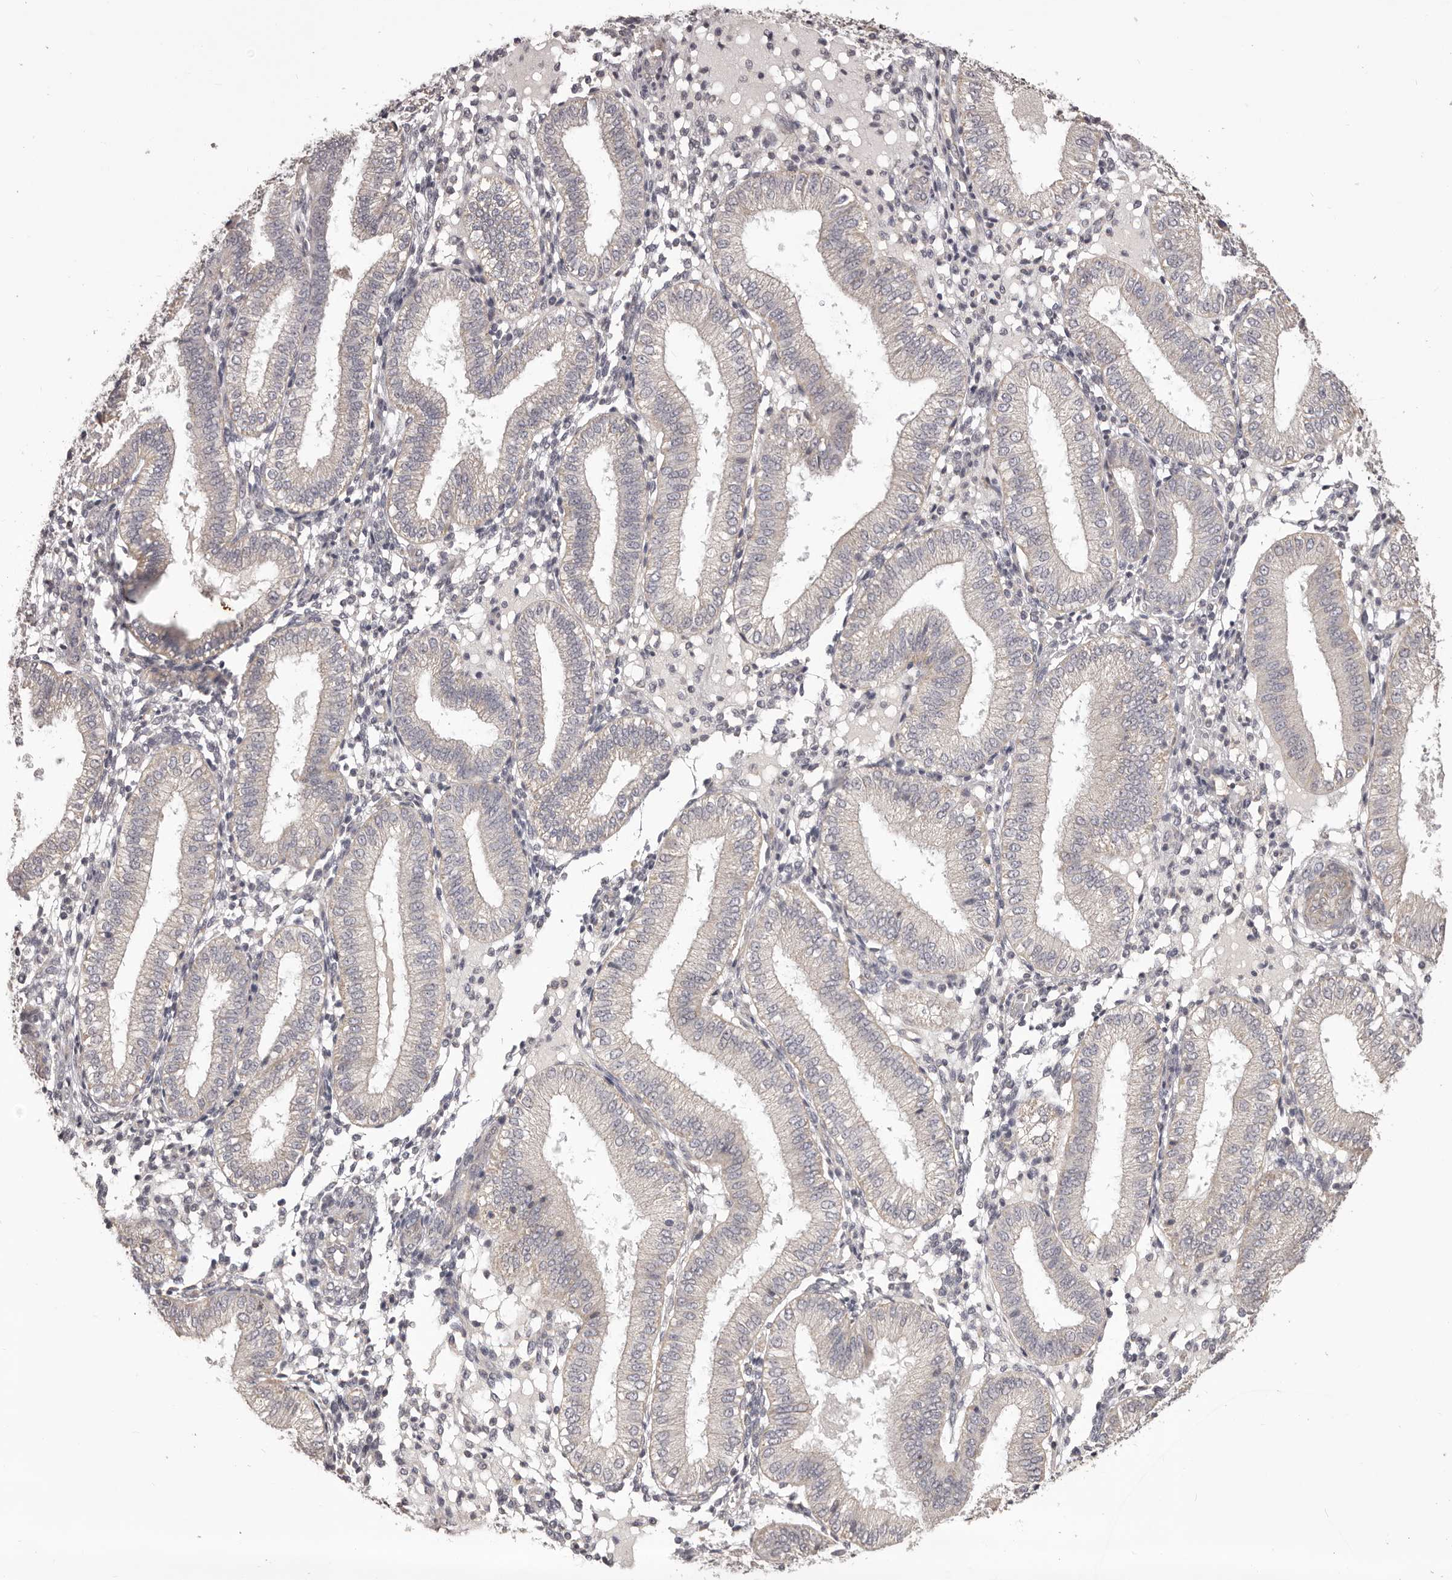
{"staining": {"intensity": "negative", "quantity": "none", "location": "none"}, "tissue": "endometrium", "cell_type": "Cells in endometrial stroma", "image_type": "normal", "snomed": [{"axis": "morphology", "description": "Normal tissue, NOS"}, {"axis": "topography", "description": "Endometrium"}], "caption": "Immunohistochemistry (IHC) of normal endometrium shows no expression in cells in endometrial stroma.", "gene": "HRH1", "patient": {"sex": "female", "age": 39}}